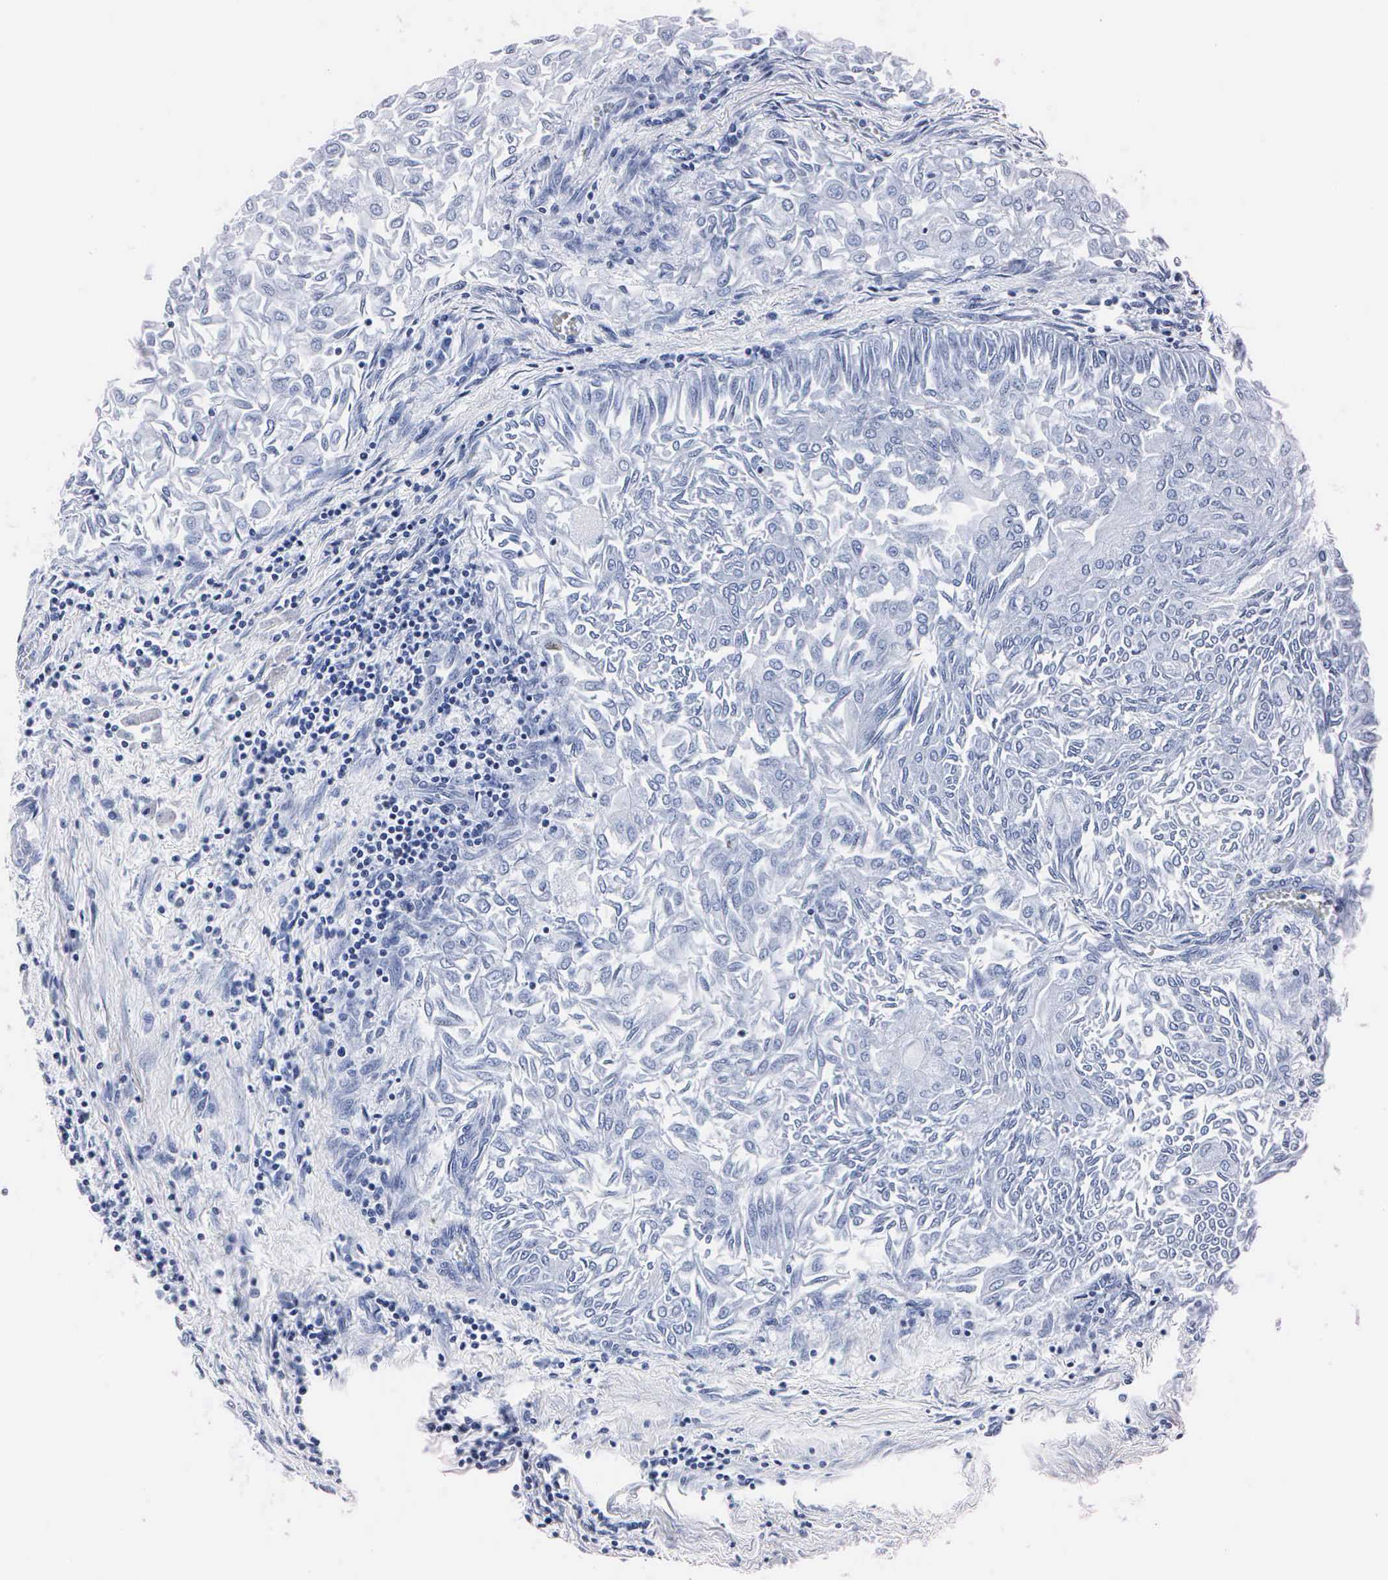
{"staining": {"intensity": "negative", "quantity": "none", "location": "none"}, "tissue": "urothelial cancer", "cell_type": "Tumor cells", "image_type": "cancer", "snomed": [{"axis": "morphology", "description": "Urothelial carcinoma, Low grade"}, {"axis": "topography", "description": "Urinary bladder"}], "caption": "Tumor cells show no significant expression in urothelial carcinoma (low-grade).", "gene": "MB", "patient": {"sex": "male", "age": 64}}